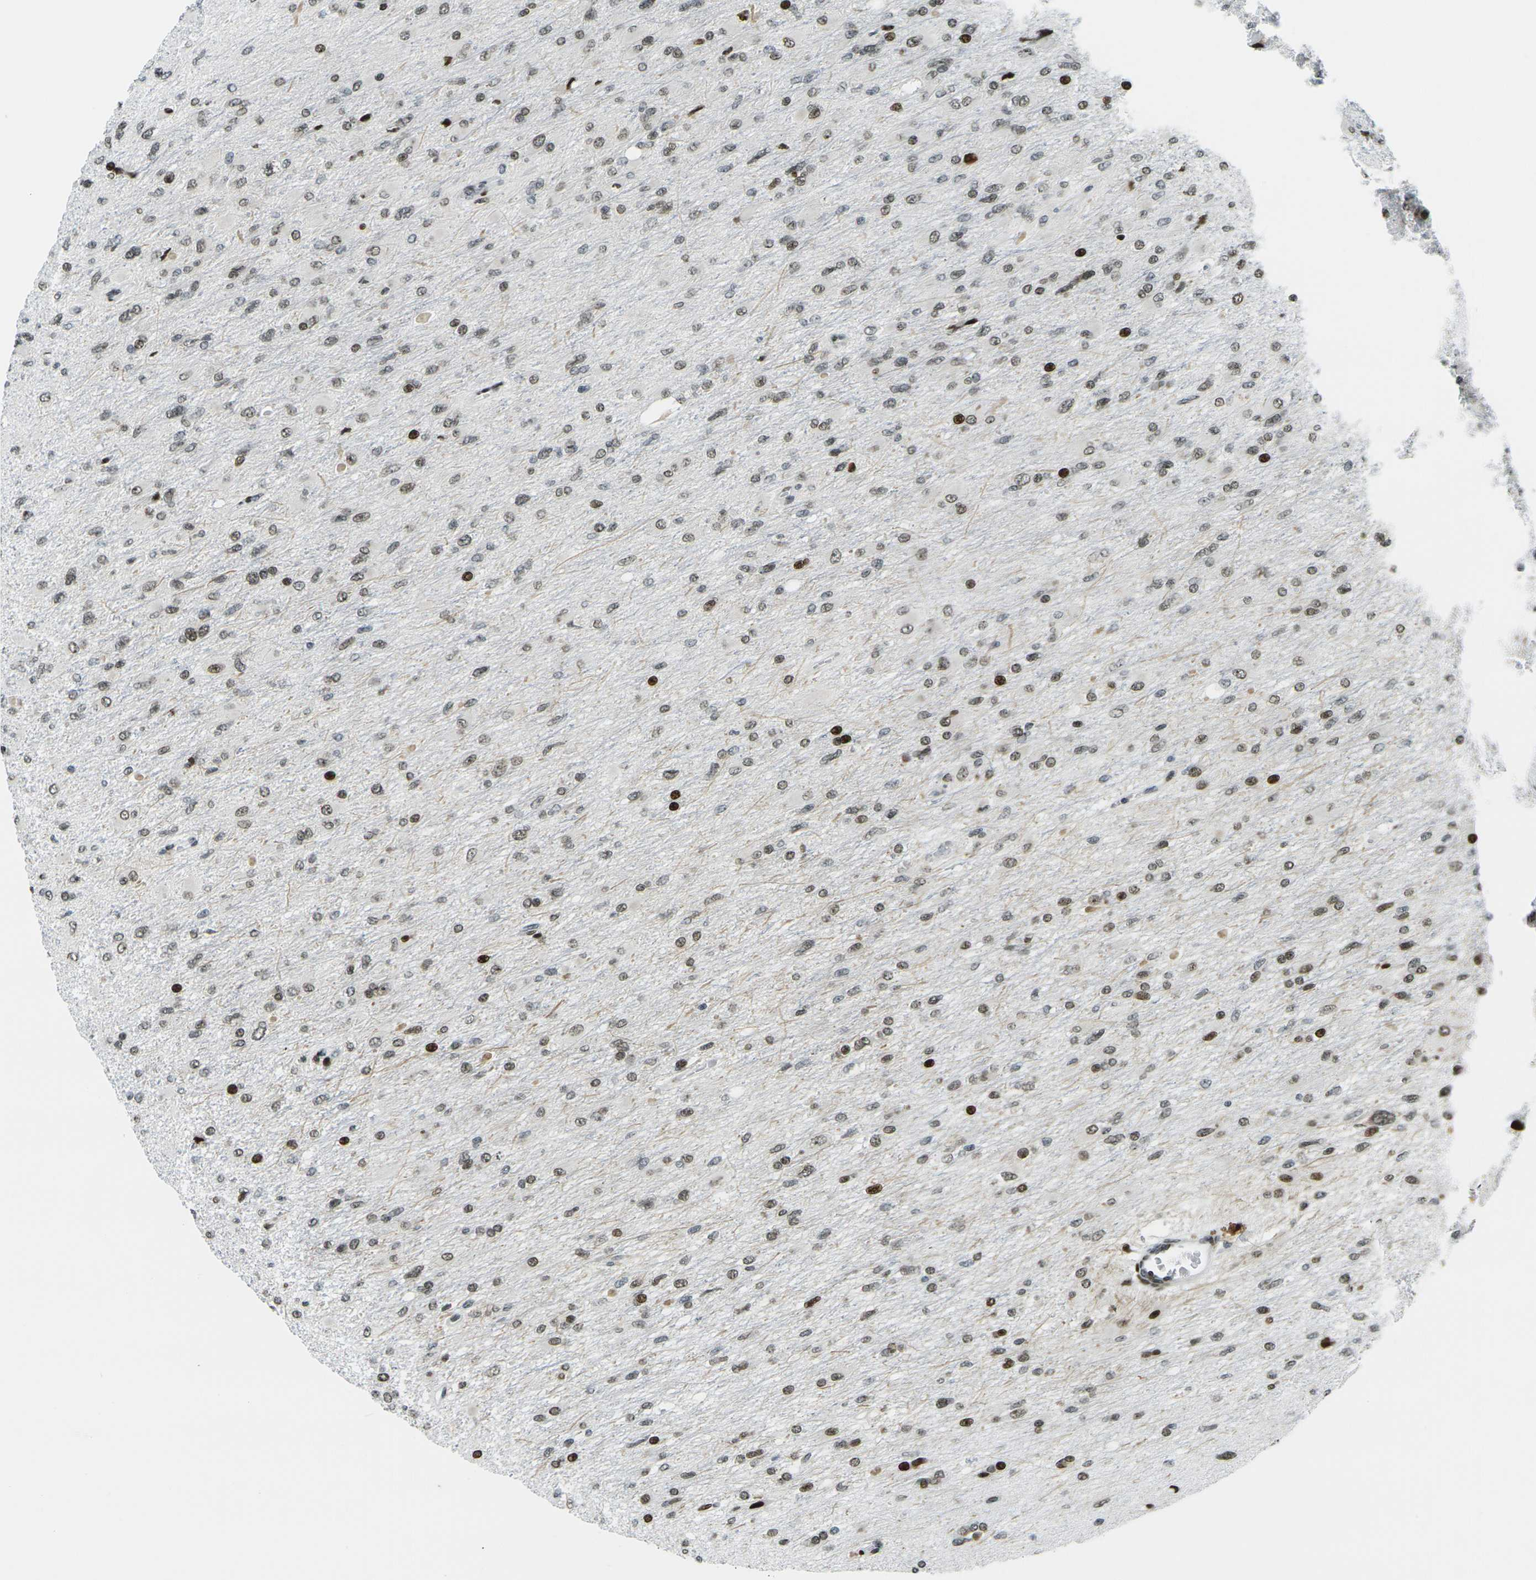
{"staining": {"intensity": "moderate", "quantity": ">75%", "location": "nuclear"}, "tissue": "glioma", "cell_type": "Tumor cells", "image_type": "cancer", "snomed": [{"axis": "morphology", "description": "Glioma, malignant, High grade"}, {"axis": "topography", "description": "Cerebral cortex"}], "caption": "Immunohistochemistry image of human malignant high-grade glioma stained for a protein (brown), which displays medium levels of moderate nuclear expression in about >75% of tumor cells.", "gene": "H3-3A", "patient": {"sex": "female", "age": 36}}